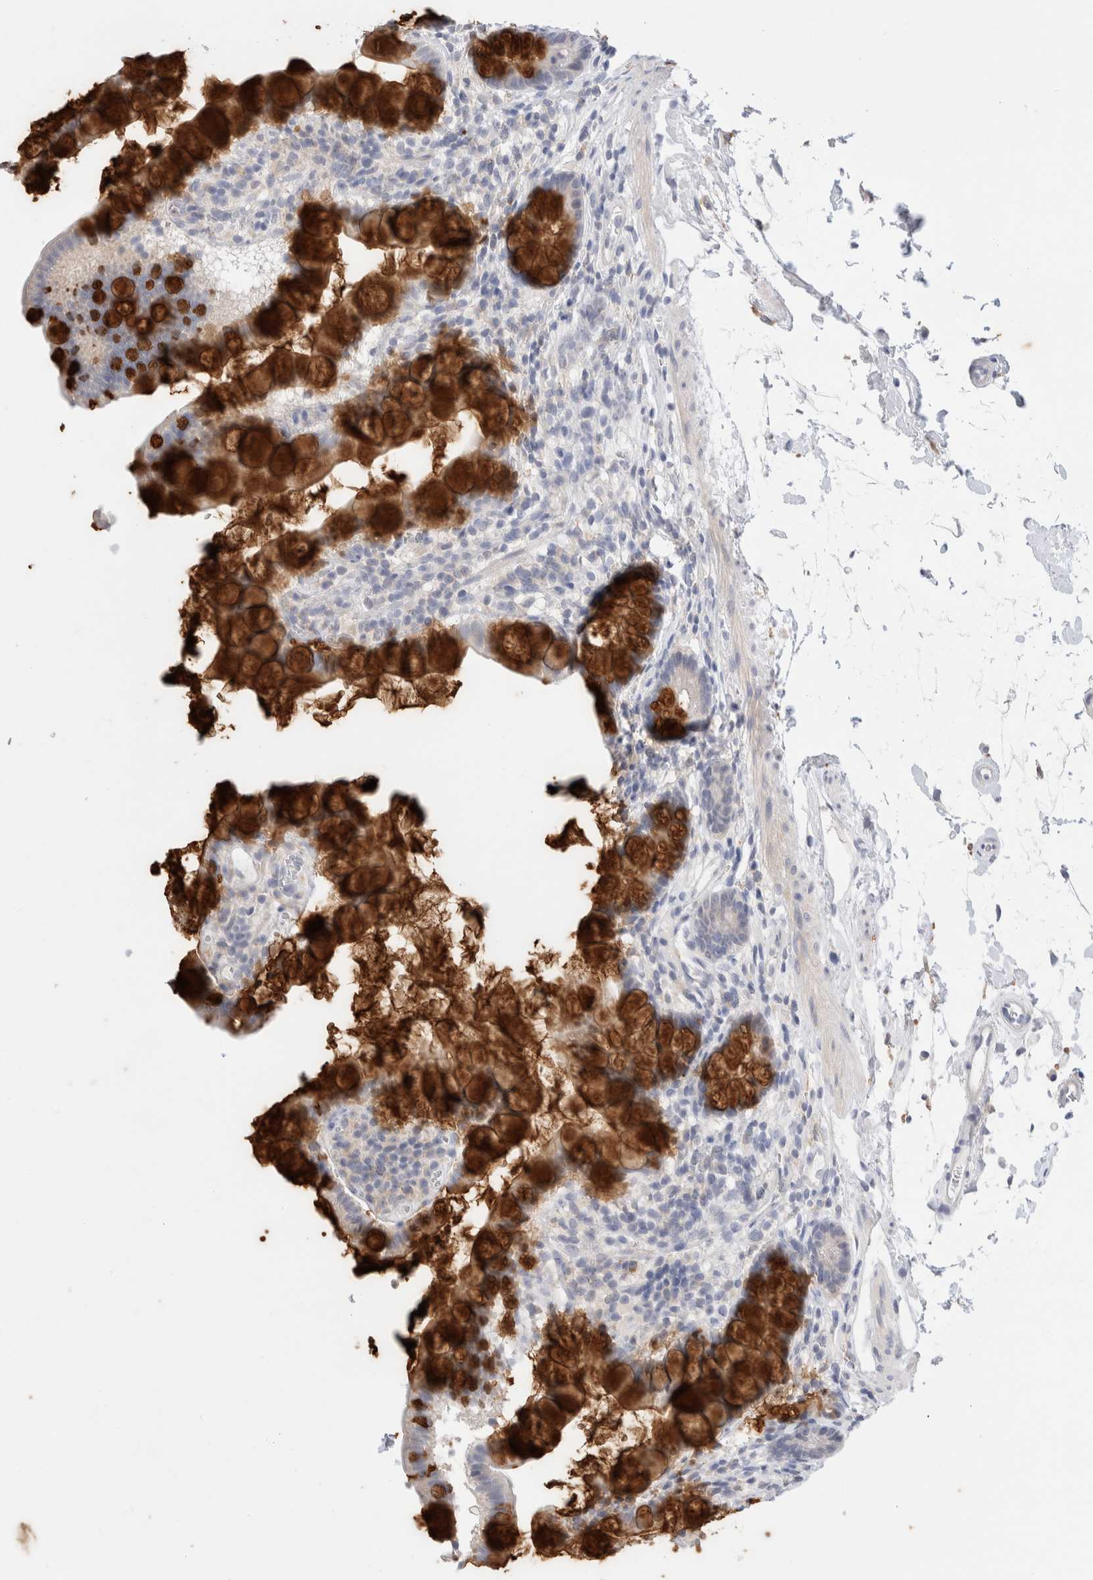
{"staining": {"intensity": "strong", "quantity": "25%-75%", "location": "cytoplasmic/membranous"}, "tissue": "small intestine", "cell_type": "Glandular cells", "image_type": "normal", "snomed": [{"axis": "morphology", "description": "Normal tissue, NOS"}, {"axis": "topography", "description": "Smooth muscle"}, {"axis": "topography", "description": "Small intestine"}], "caption": "Small intestine stained for a protein reveals strong cytoplasmic/membranous positivity in glandular cells. Using DAB (3,3'-diaminobenzidine) (brown) and hematoxylin (blue) stains, captured at high magnification using brightfield microscopy.", "gene": "ADAM30", "patient": {"sex": "female", "age": 84}}